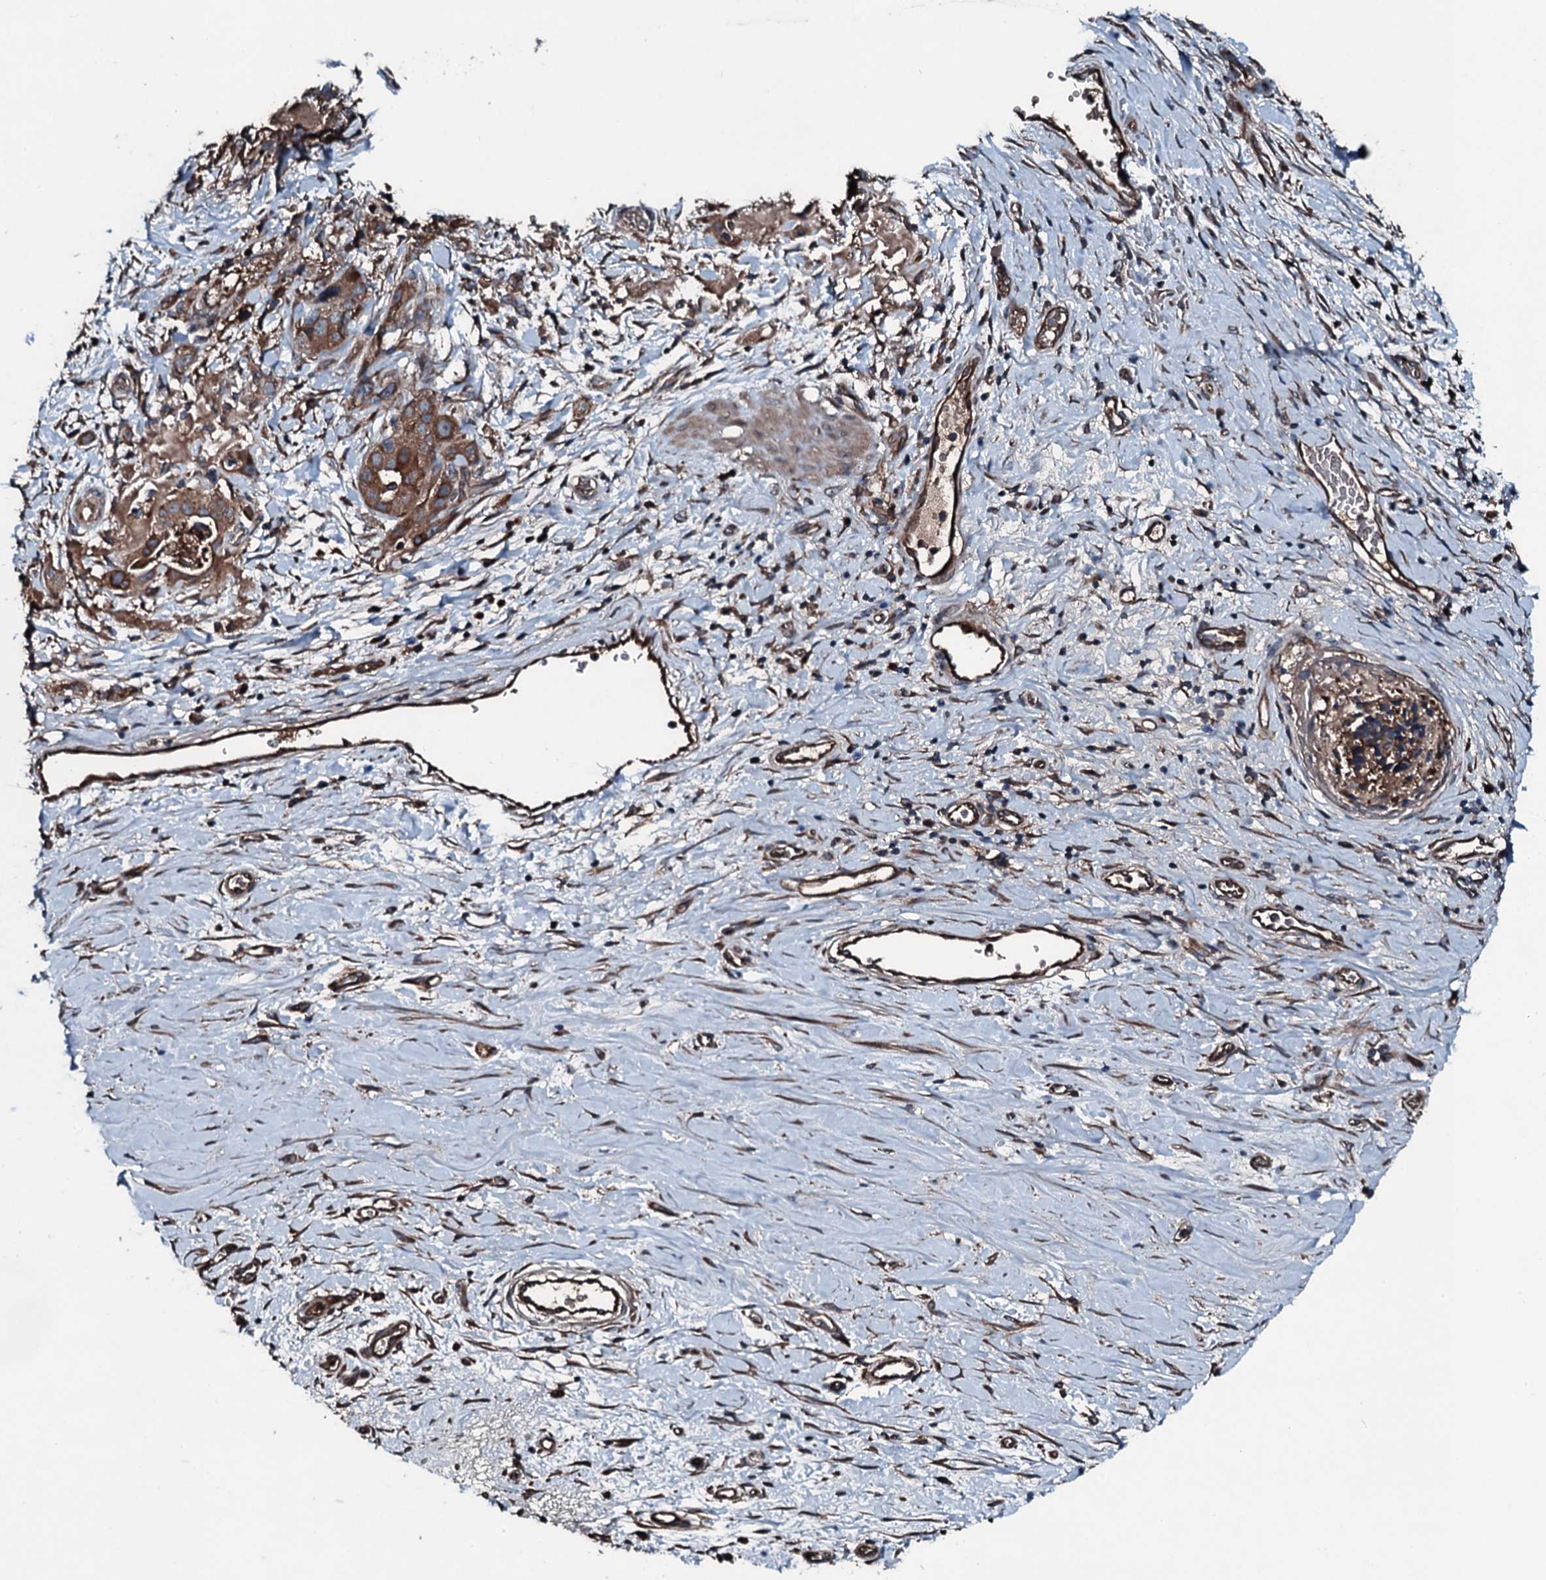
{"staining": {"intensity": "strong", "quantity": ">75%", "location": "cytoplasmic/membranous"}, "tissue": "stomach cancer", "cell_type": "Tumor cells", "image_type": "cancer", "snomed": [{"axis": "morphology", "description": "Adenocarcinoma, NOS"}, {"axis": "topography", "description": "Stomach"}], "caption": "Stomach cancer stained with a brown dye demonstrates strong cytoplasmic/membranous positive positivity in approximately >75% of tumor cells.", "gene": "AARS1", "patient": {"sex": "male", "age": 48}}